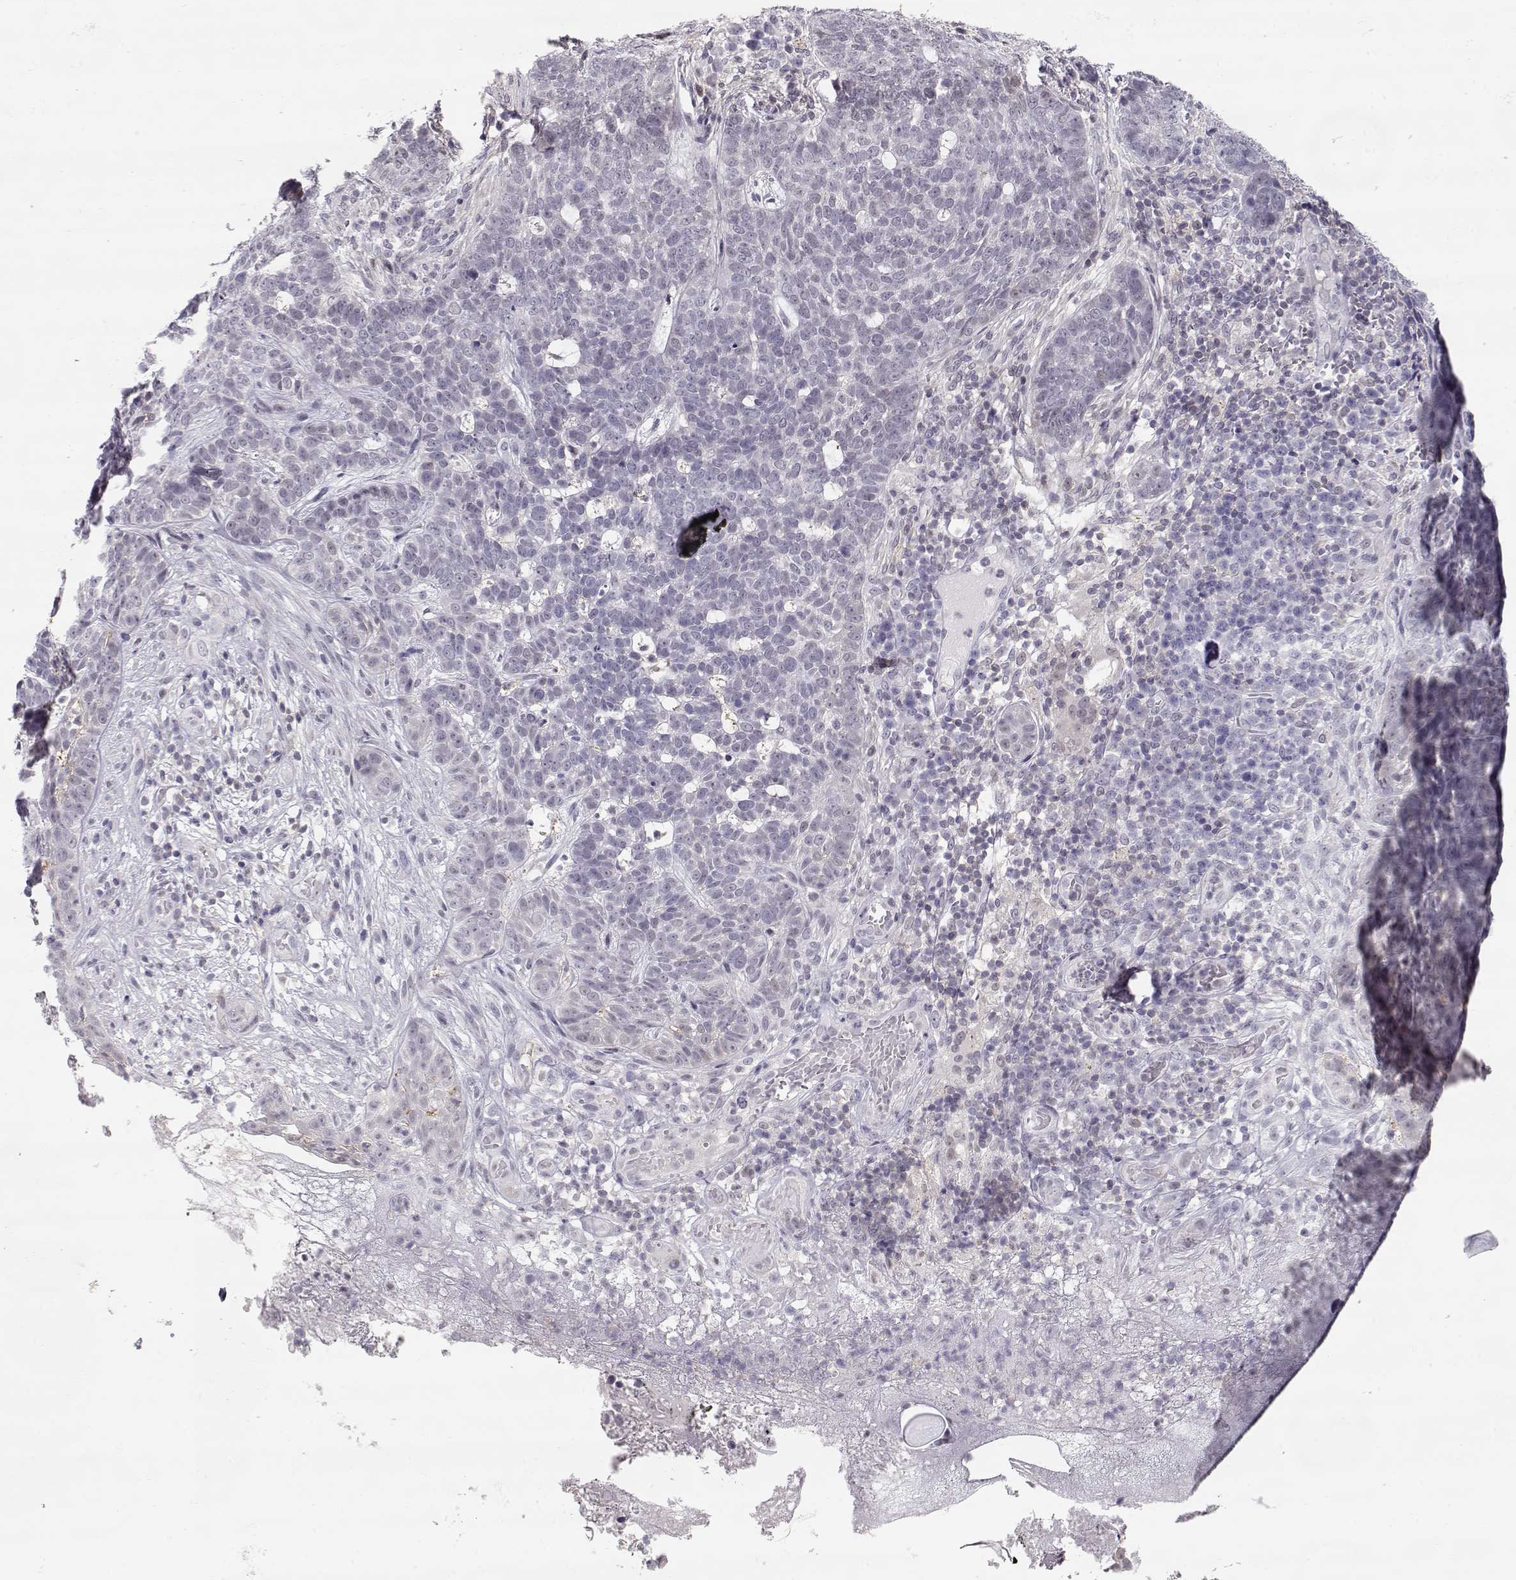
{"staining": {"intensity": "negative", "quantity": "none", "location": "none"}, "tissue": "skin cancer", "cell_type": "Tumor cells", "image_type": "cancer", "snomed": [{"axis": "morphology", "description": "Basal cell carcinoma"}, {"axis": "topography", "description": "Skin"}], "caption": "IHC image of human skin basal cell carcinoma stained for a protein (brown), which exhibits no staining in tumor cells.", "gene": "TEPP", "patient": {"sex": "female", "age": 69}}